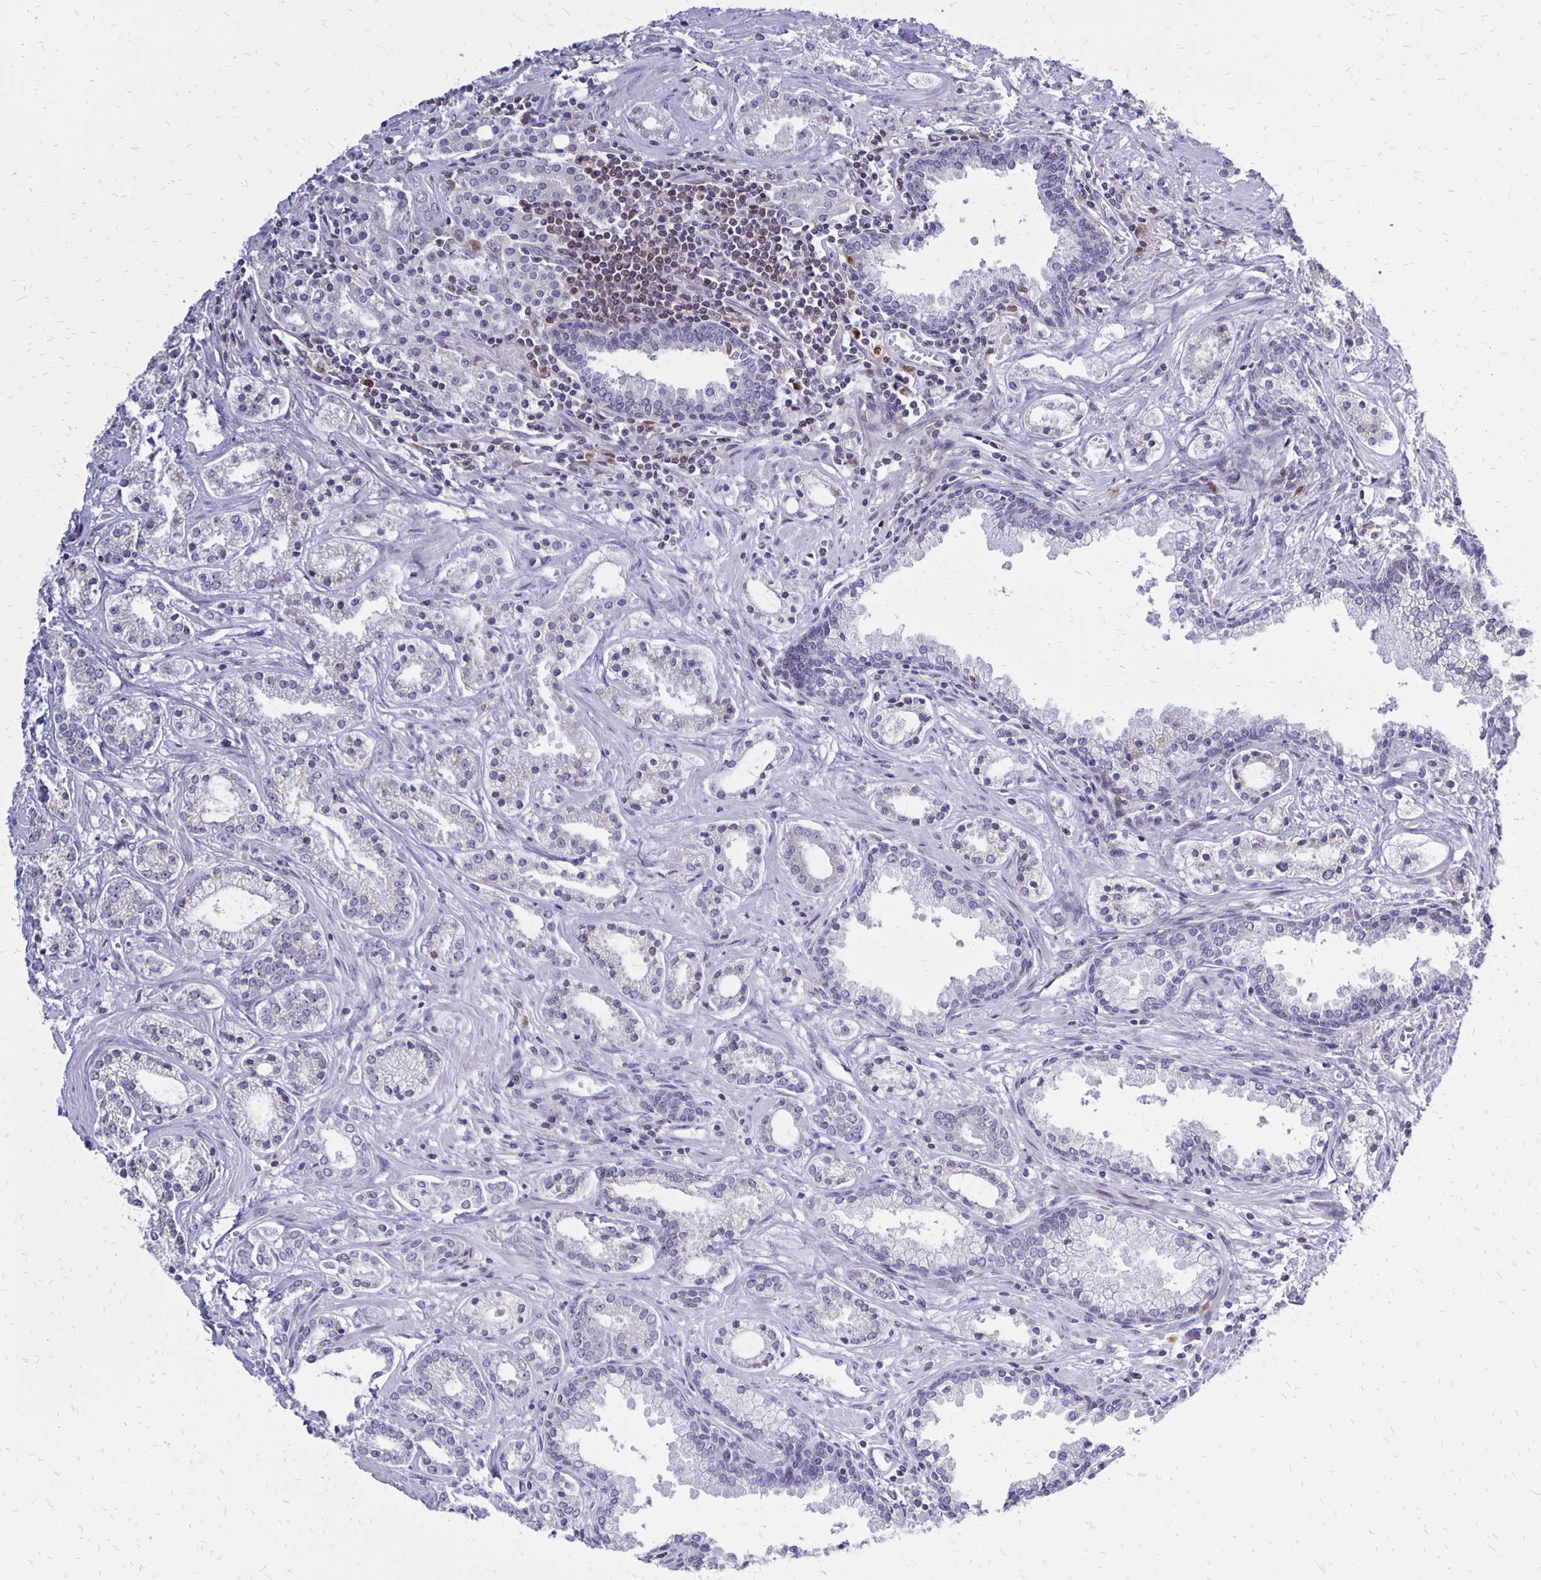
{"staining": {"intensity": "negative", "quantity": "none", "location": "none"}, "tissue": "prostate cancer", "cell_type": "Tumor cells", "image_type": "cancer", "snomed": [{"axis": "morphology", "description": "Adenocarcinoma, Medium grade"}, {"axis": "topography", "description": "Prostate"}], "caption": "Tumor cells are negative for brown protein staining in medium-grade adenocarcinoma (prostate).", "gene": "DCK", "patient": {"sex": "male", "age": 57}}